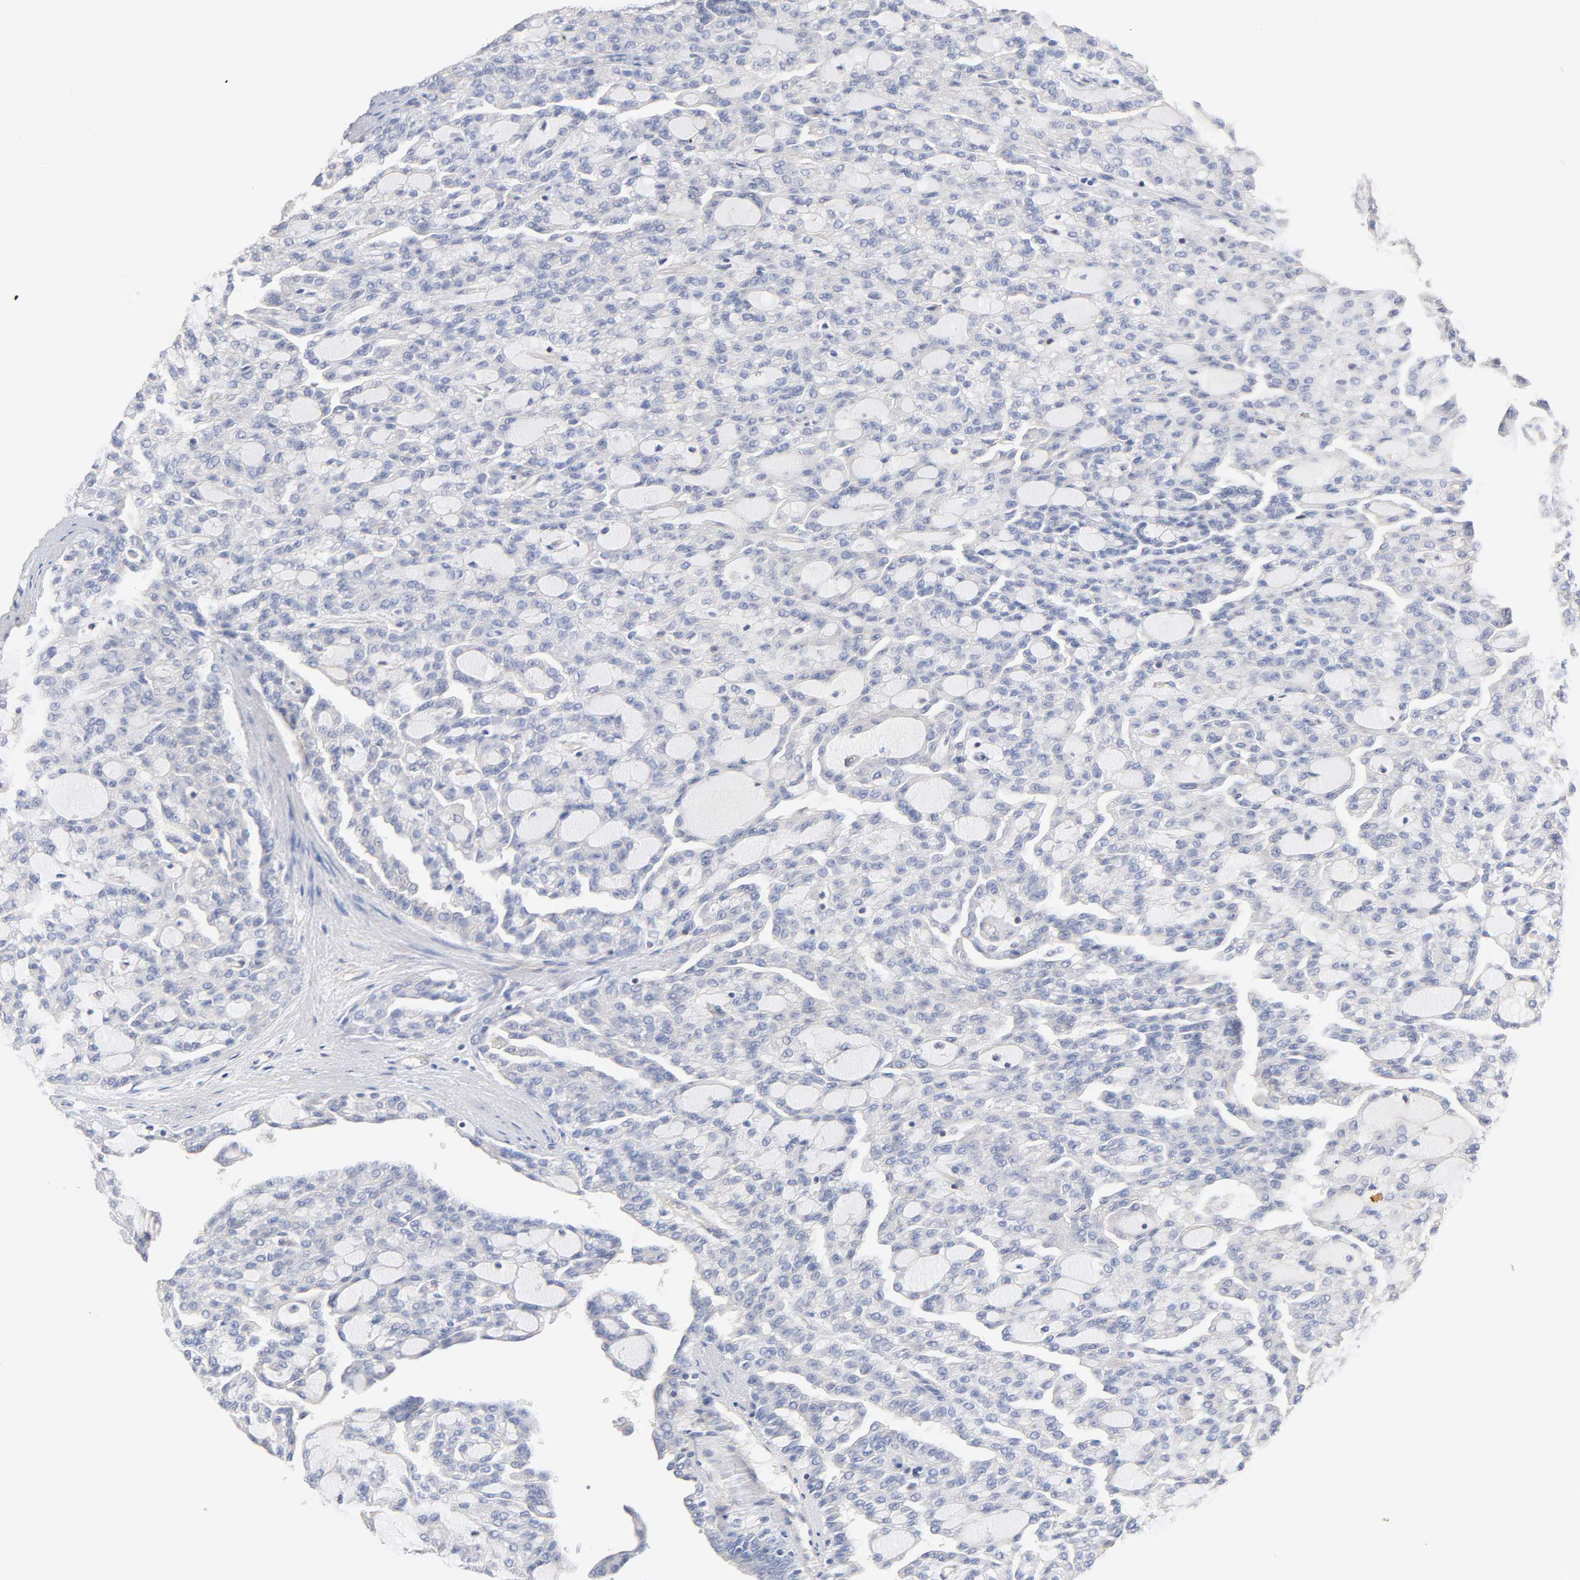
{"staining": {"intensity": "negative", "quantity": "none", "location": "none"}, "tissue": "renal cancer", "cell_type": "Tumor cells", "image_type": "cancer", "snomed": [{"axis": "morphology", "description": "Adenocarcinoma, NOS"}, {"axis": "topography", "description": "Kidney"}], "caption": "Immunohistochemistry (IHC) photomicrograph of neoplastic tissue: human renal cancer stained with DAB displays no significant protein positivity in tumor cells.", "gene": "STRN3", "patient": {"sex": "male", "age": 63}}